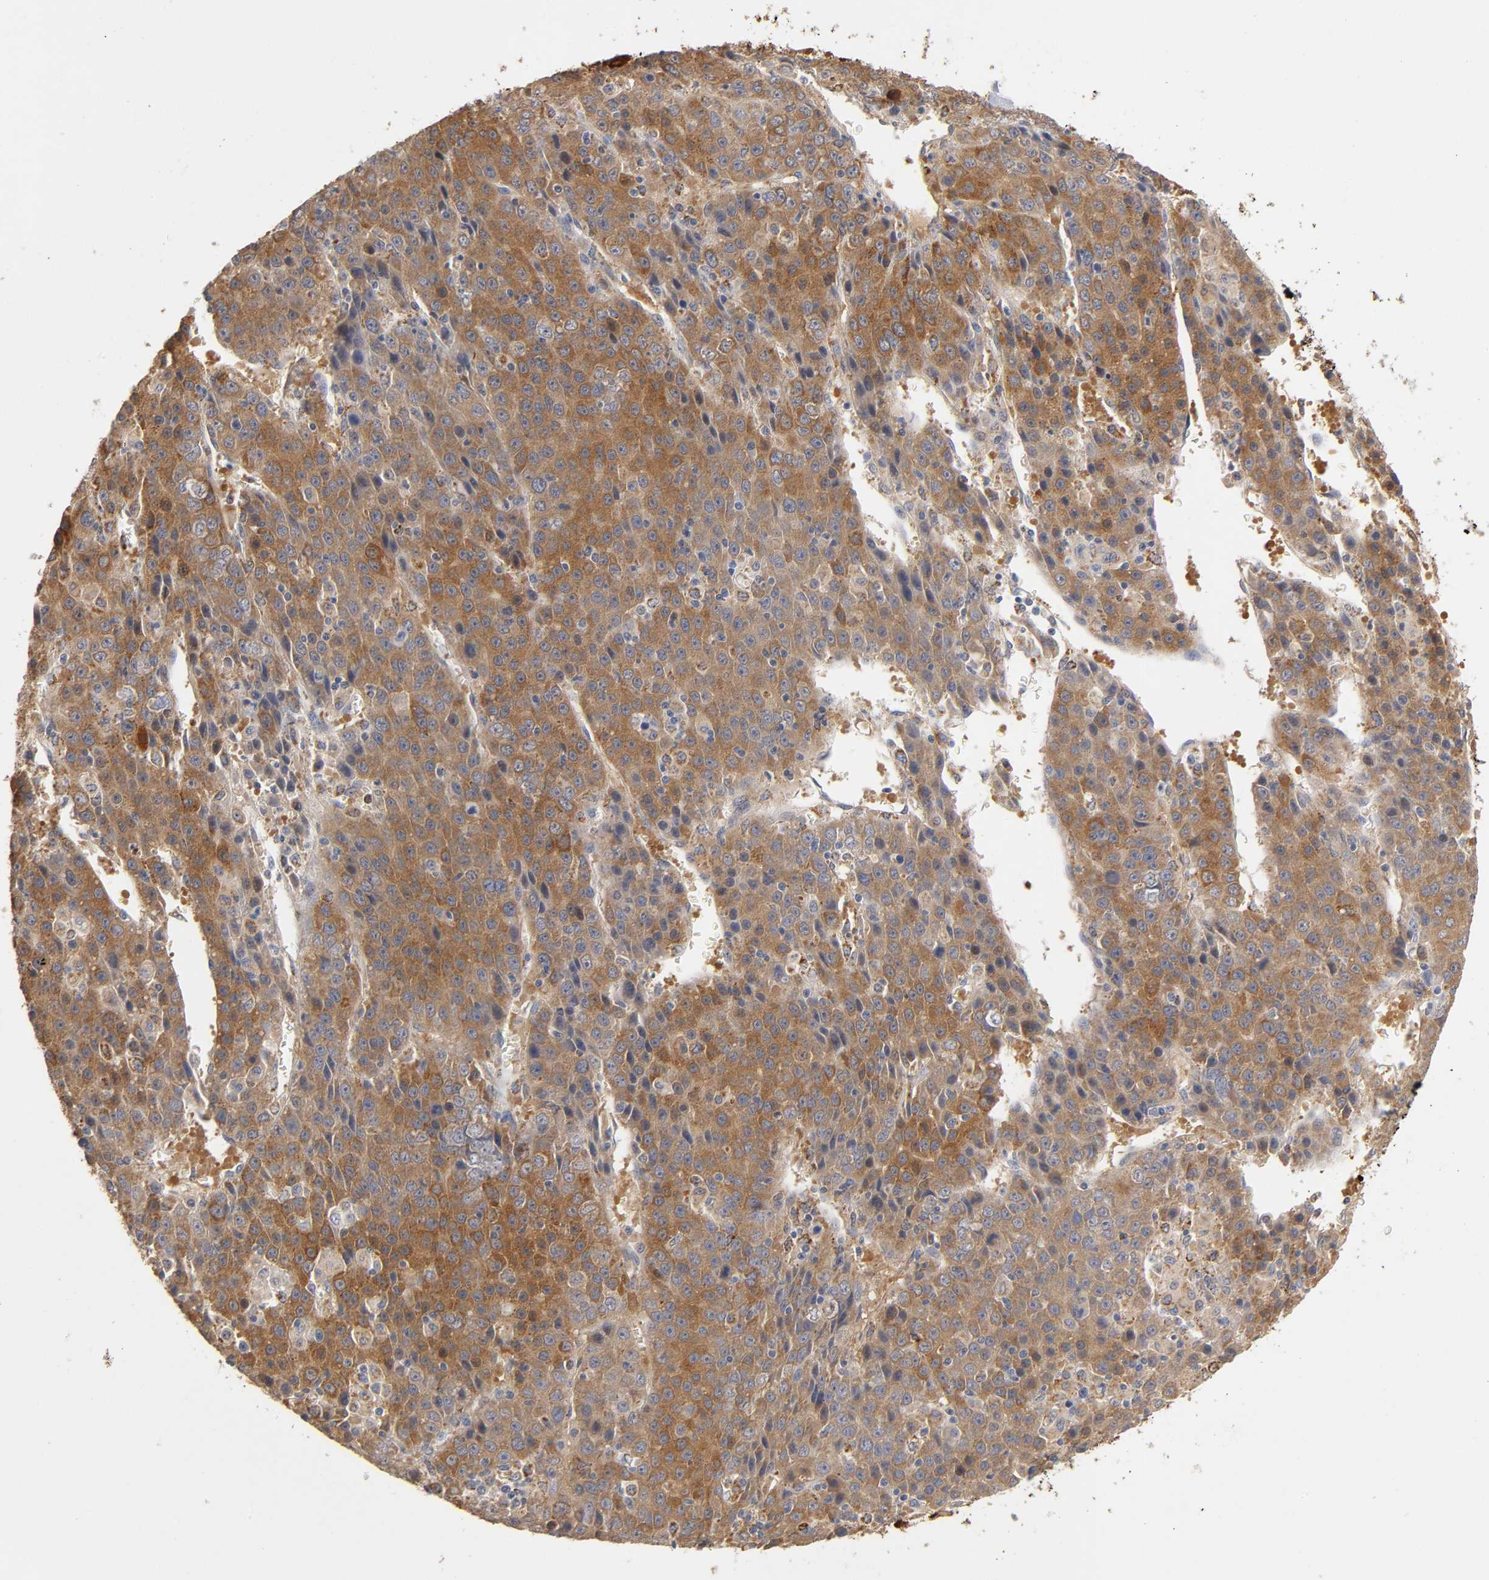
{"staining": {"intensity": "strong", "quantity": ">75%", "location": "cytoplasmic/membranous"}, "tissue": "liver cancer", "cell_type": "Tumor cells", "image_type": "cancer", "snomed": [{"axis": "morphology", "description": "Carcinoma, Hepatocellular, NOS"}, {"axis": "topography", "description": "Liver"}], "caption": "Hepatocellular carcinoma (liver) stained for a protein reveals strong cytoplasmic/membranous positivity in tumor cells.", "gene": "ISG15", "patient": {"sex": "female", "age": 53}}